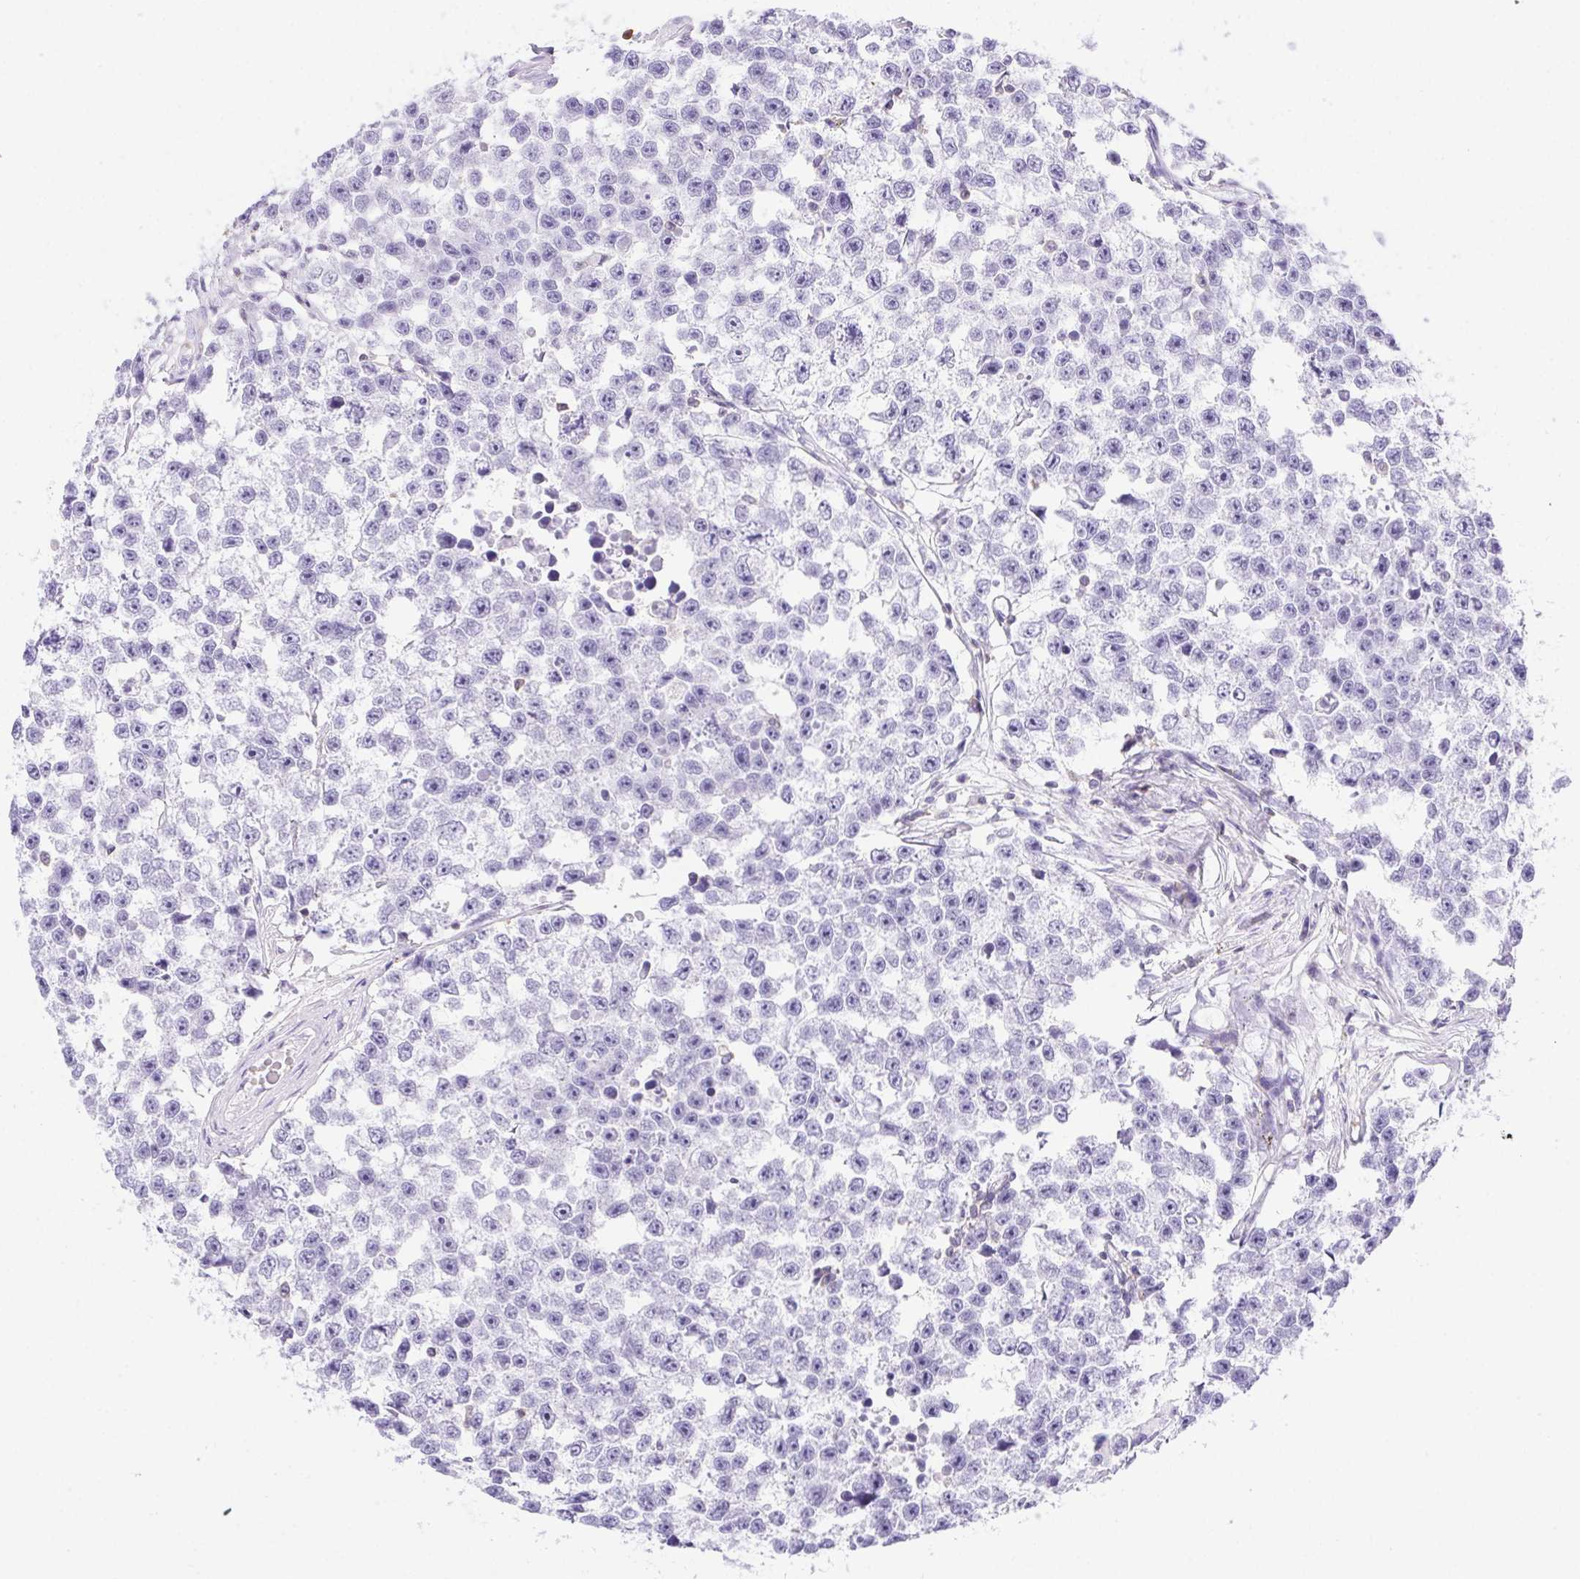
{"staining": {"intensity": "negative", "quantity": "none", "location": "none"}, "tissue": "testis cancer", "cell_type": "Tumor cells", "image_type": "cancer", "snomed": [{"axis": "morphology", "description": "Seminoma, NOS"}, {"axis": "topography", "description": "Testis"}], "caption": "Immunohistochemistry (IHC) of human testis cancer (seminoma) exhibits no expression in tumor cells. (Stains: DAB immunohistochemistry with hematoxylin counter stain, Microscopy: brightfield microscopy at high magnification).", "gene": "APBB1IP", "patient": {"sex": "male", "age": 26}}